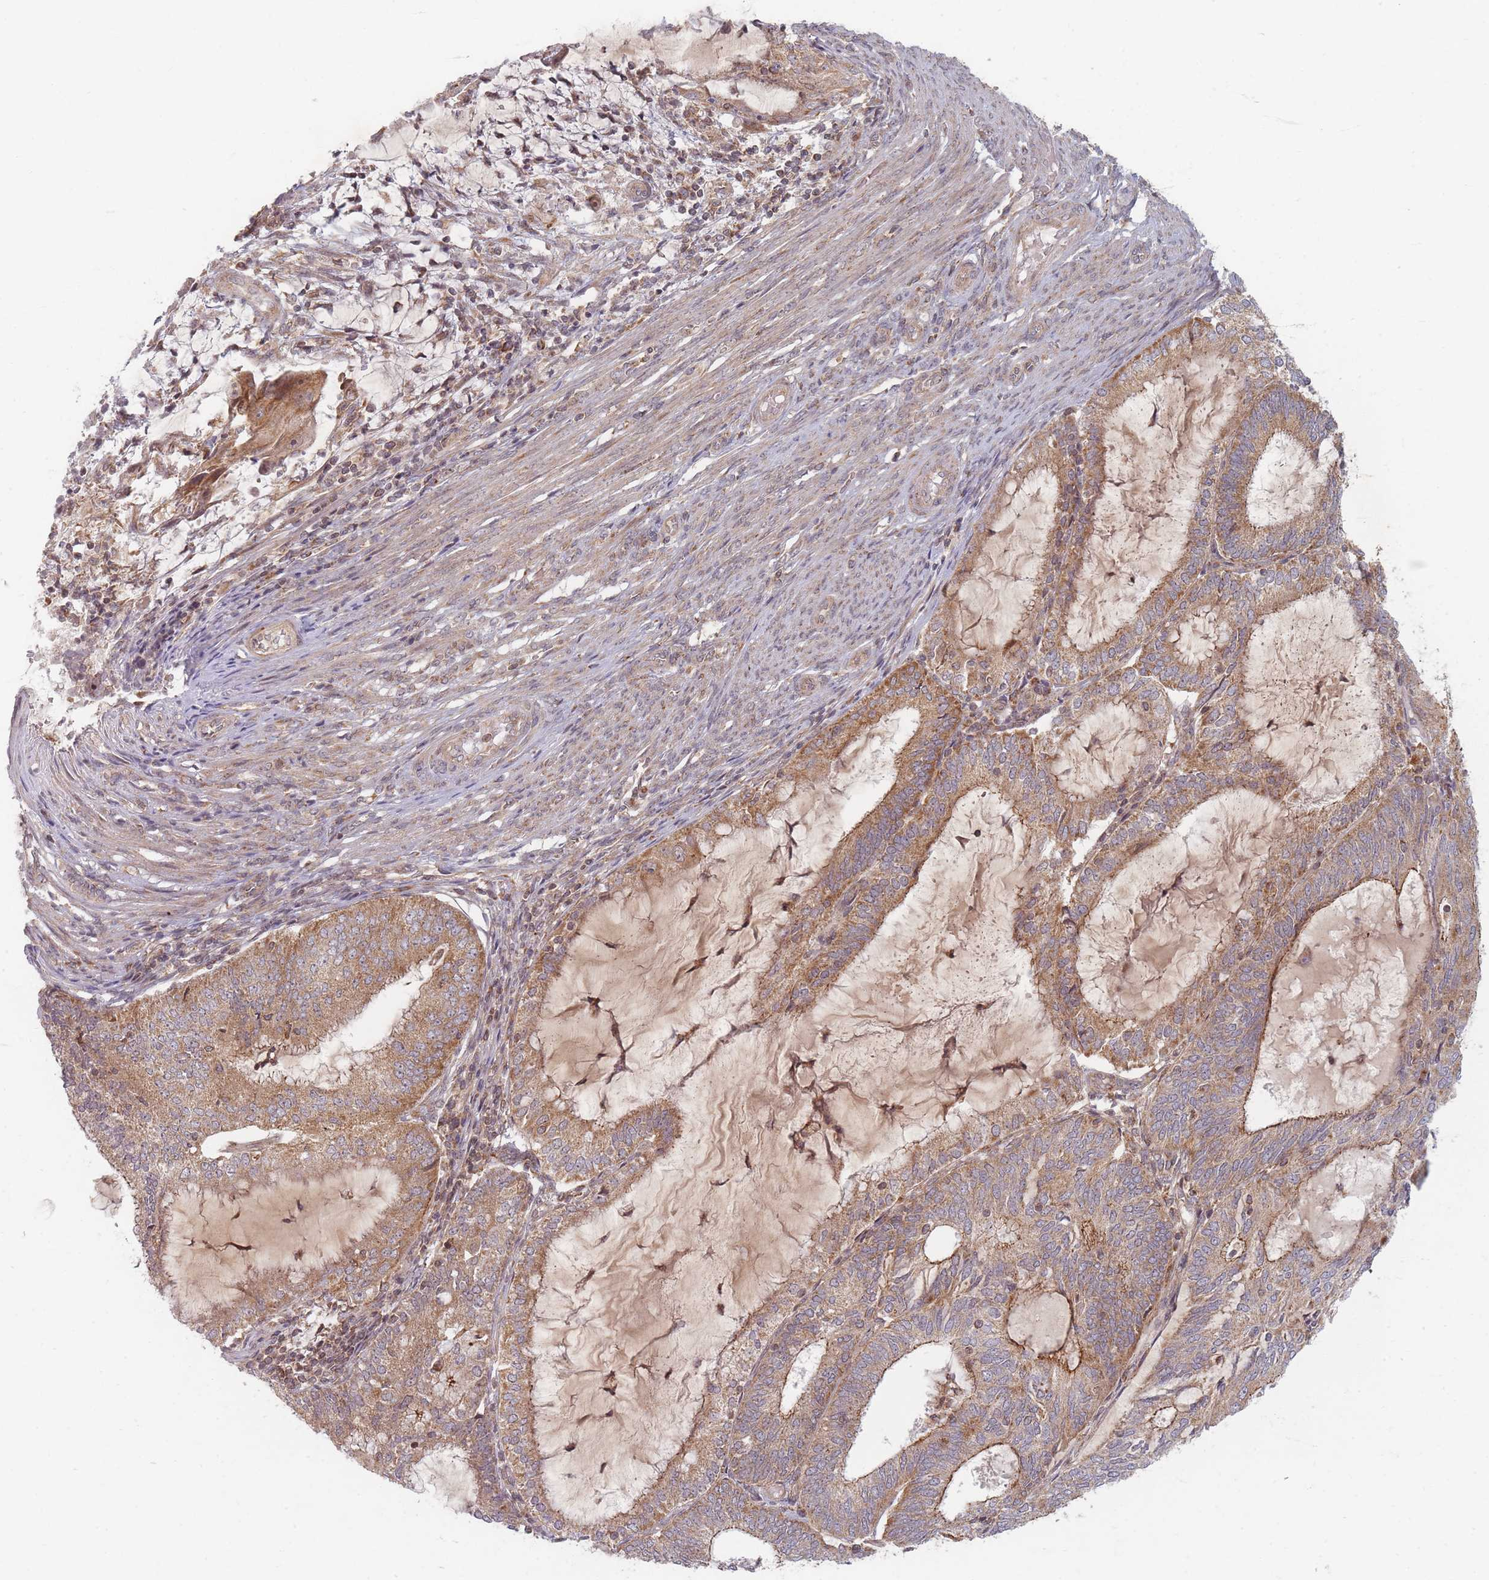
{"staining": {"intensity": "moderate", "quantity": ">75%", "location": "cytoplasmic/membranous"}, "tissue": "endometrial cancer", "cell_type": "Tumor cells", "image_type": "cancer", "snomed": [{"axis": "morphology", "description": "Adenocarcinoma, NOS"}, {"axis": "topography", "description": "Endometrium"}], "caption": "DAB immunohistochemical staining of human adenocarcinoma (endometrial) demonstrates moderate cytoplasmic/membranous protein positivity in approximately >75% of tumor cells. Using DAB (brown) and hematoxylin (blue) stains, captured at high magnification using brightfield microscopy.", "gene": "RADX", "patient": {"sex": "female", "age": 81}}